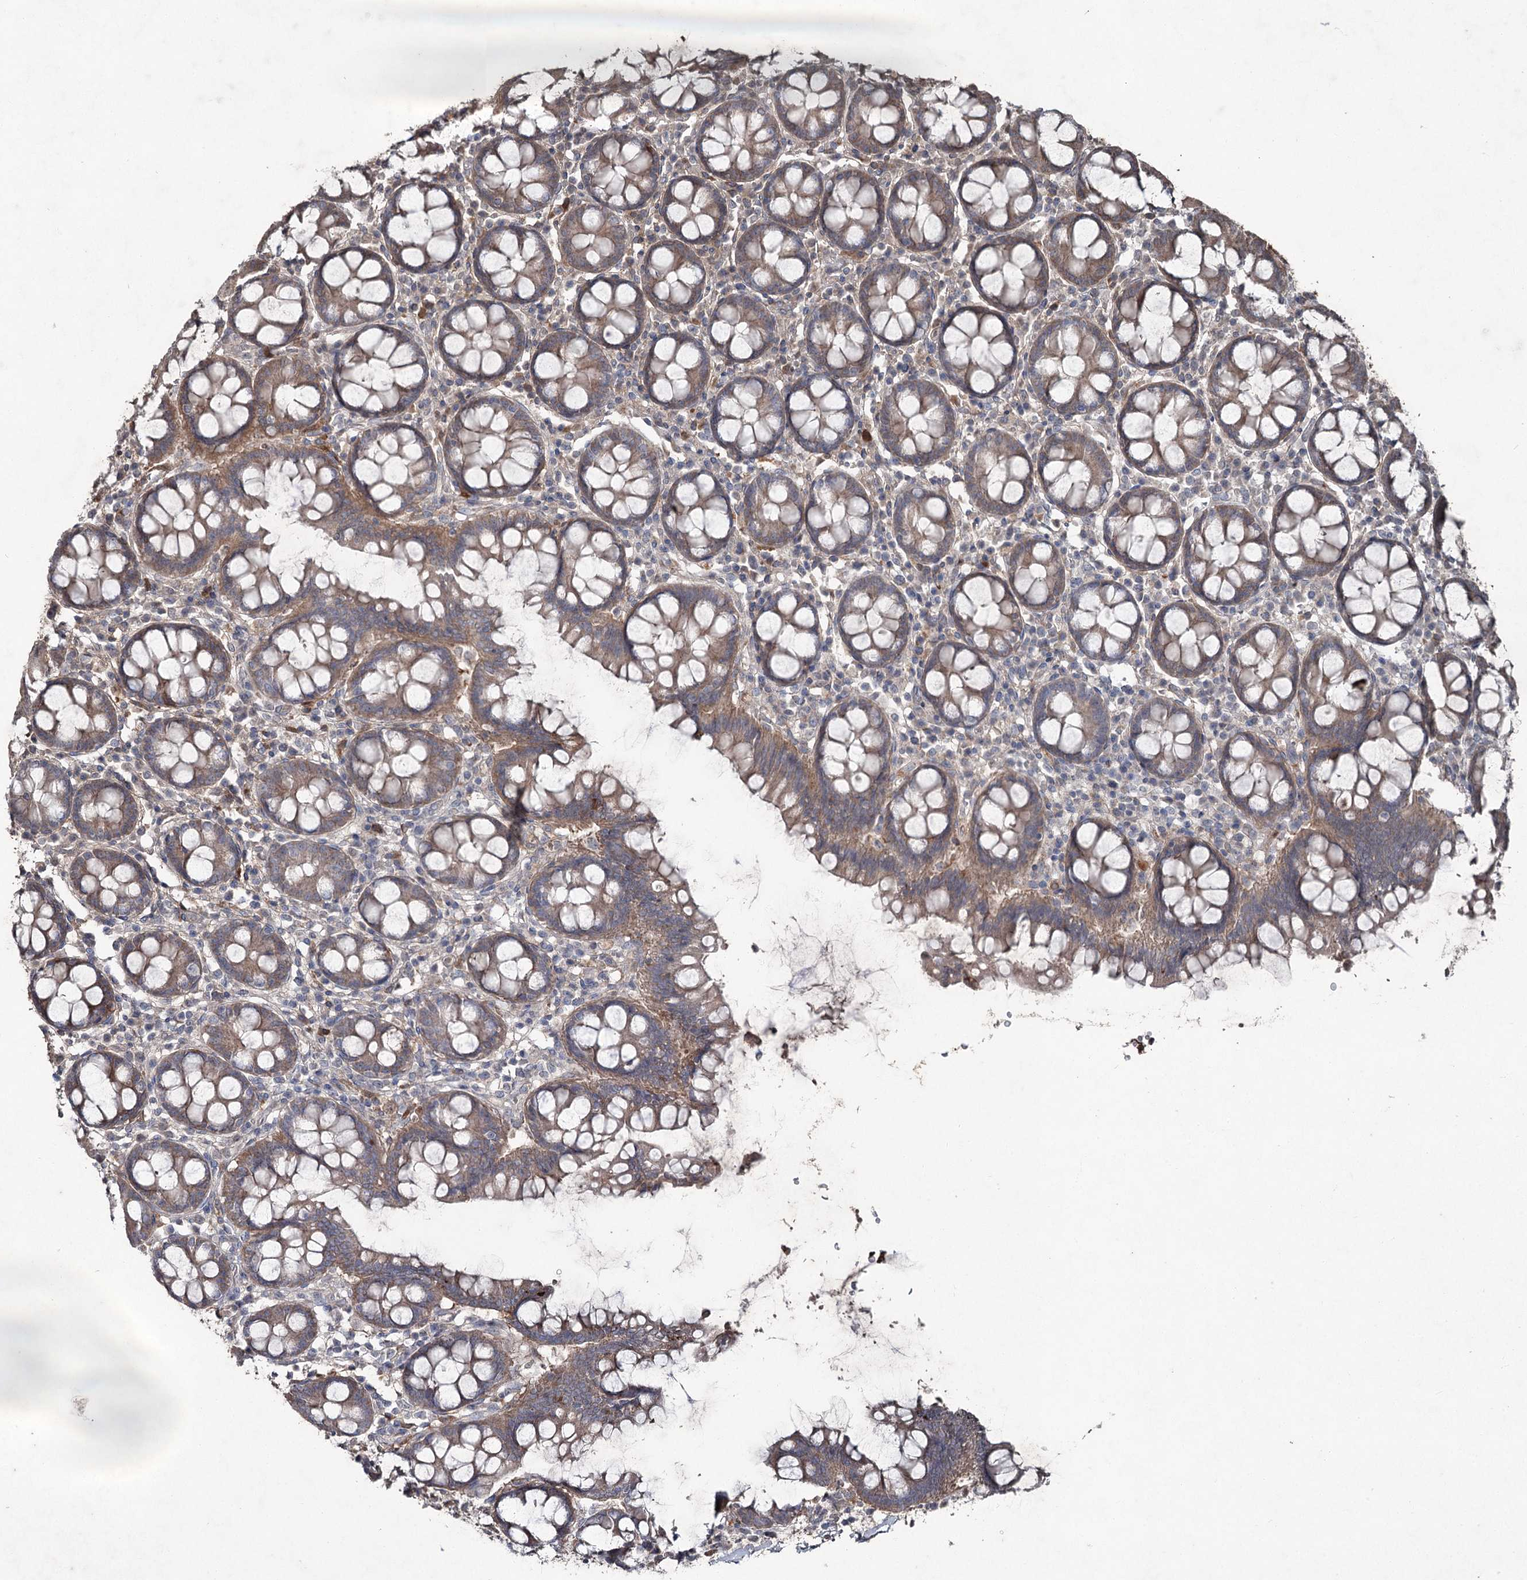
{"staining": {"intensity": "moderate", "quantity": "25%-75%", "location": "cytoplasmic/membranous"}, "tissue": "colon", "cell_type": "Endothelial cells", "image_type": "normal", "snomed": [{"axis": "morphology", "description": "Normal tissue, NOS"}, {"axis": "topography", "description": "Colon"}], "caption": "Moderate cytoplasmic/membranous positivity is seen in approximately 25%-75% of endothelial cells in unremarkable colon. Immunohistochemistry stains the protein in brown and the nuclei are stained blue.", "gene": "PGLYRP2", "patient": {"sex": "female", "age": 79}}